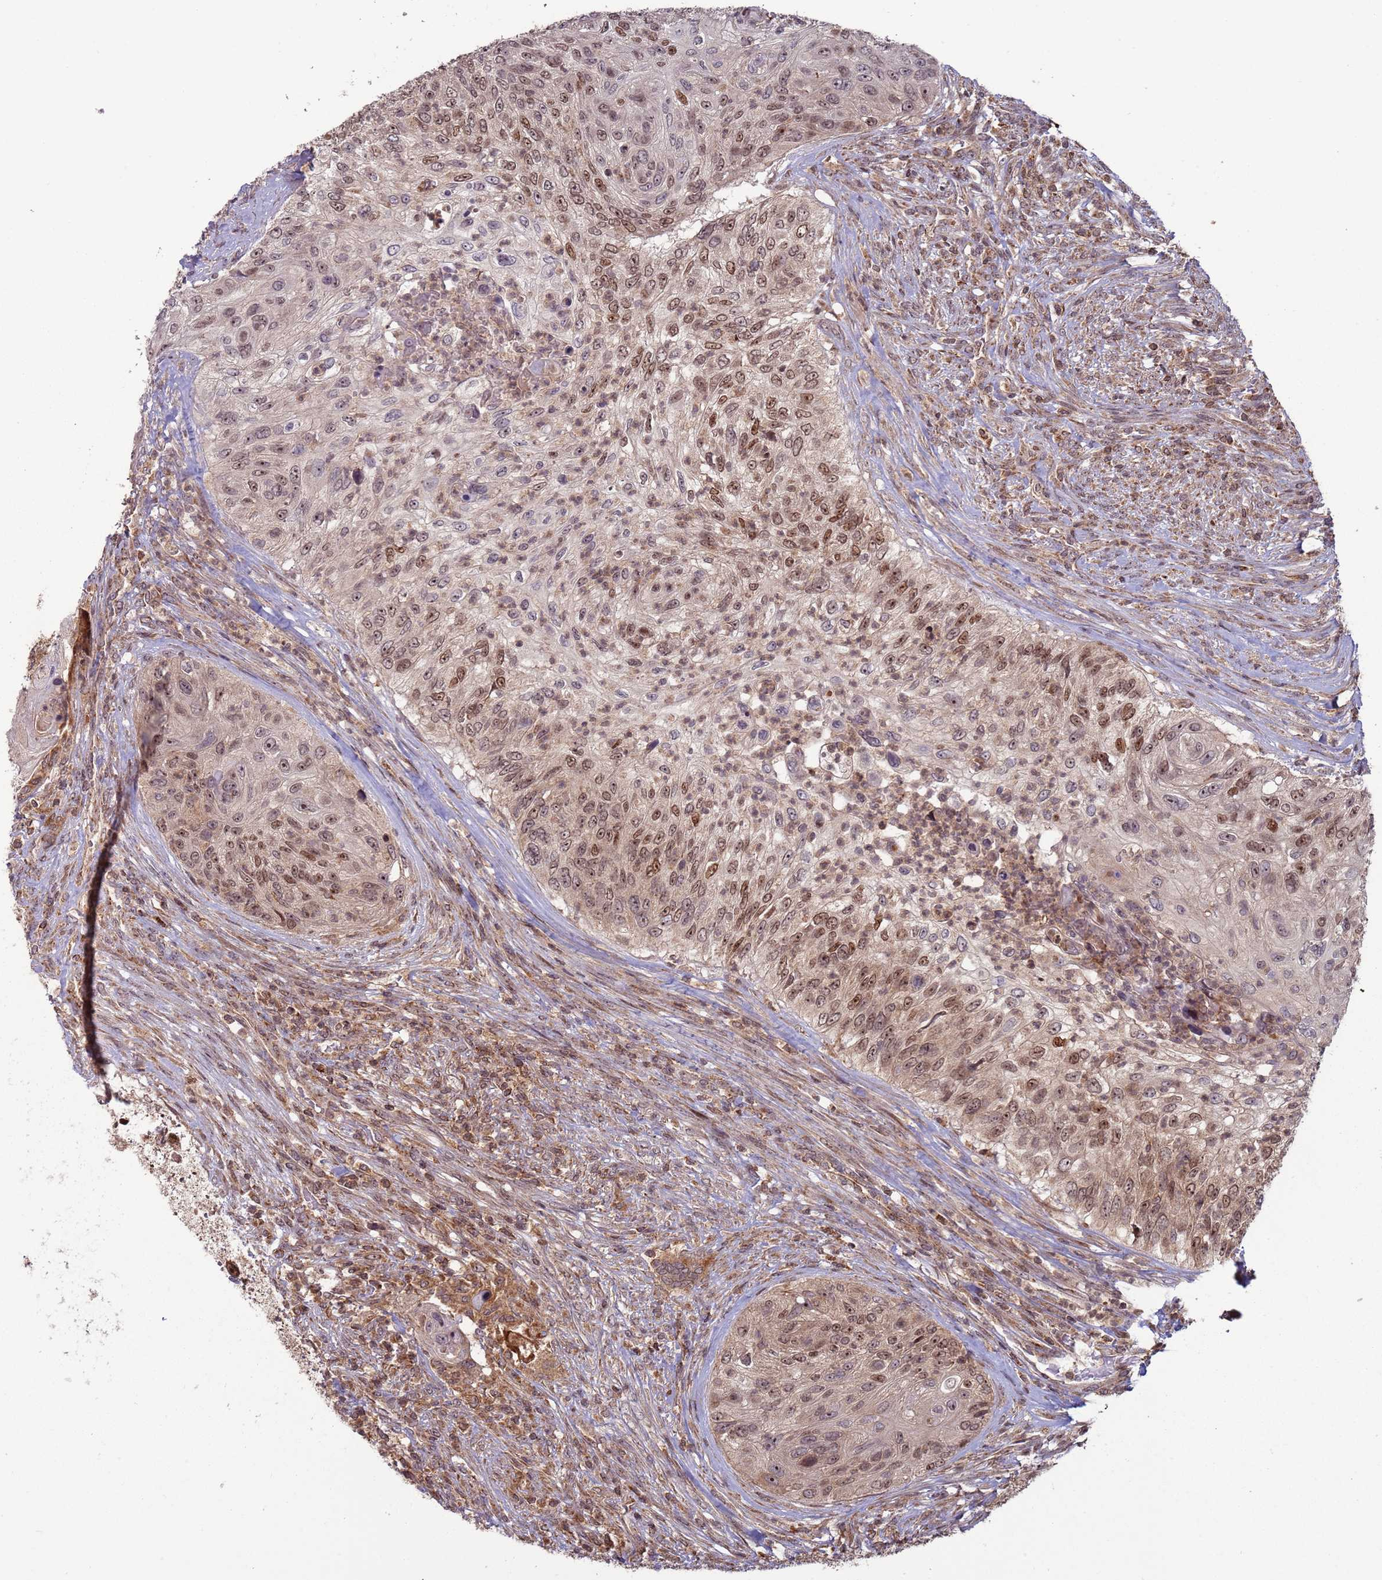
{"staining": {"intensity": "moderate", "quantity": ">75%", "location": "nuclear"}, "tissue": "urothelial cancer", "cell_type": "Tumor cells", "image_type": "cancer", "snomed": [{"axis": "morphology", "description": "Urothelial carcinoma, High grade"}, {"axis": "topography", "description": "Urinary bladder"}], "caption": "Moderate nuclear positivity for a protein is present in about >75% of tumor cells of urothelial carcinoma (high-grade) using IHC.", "gene": "RCOR2", "patient": {"sex": "female", "age": 60}}